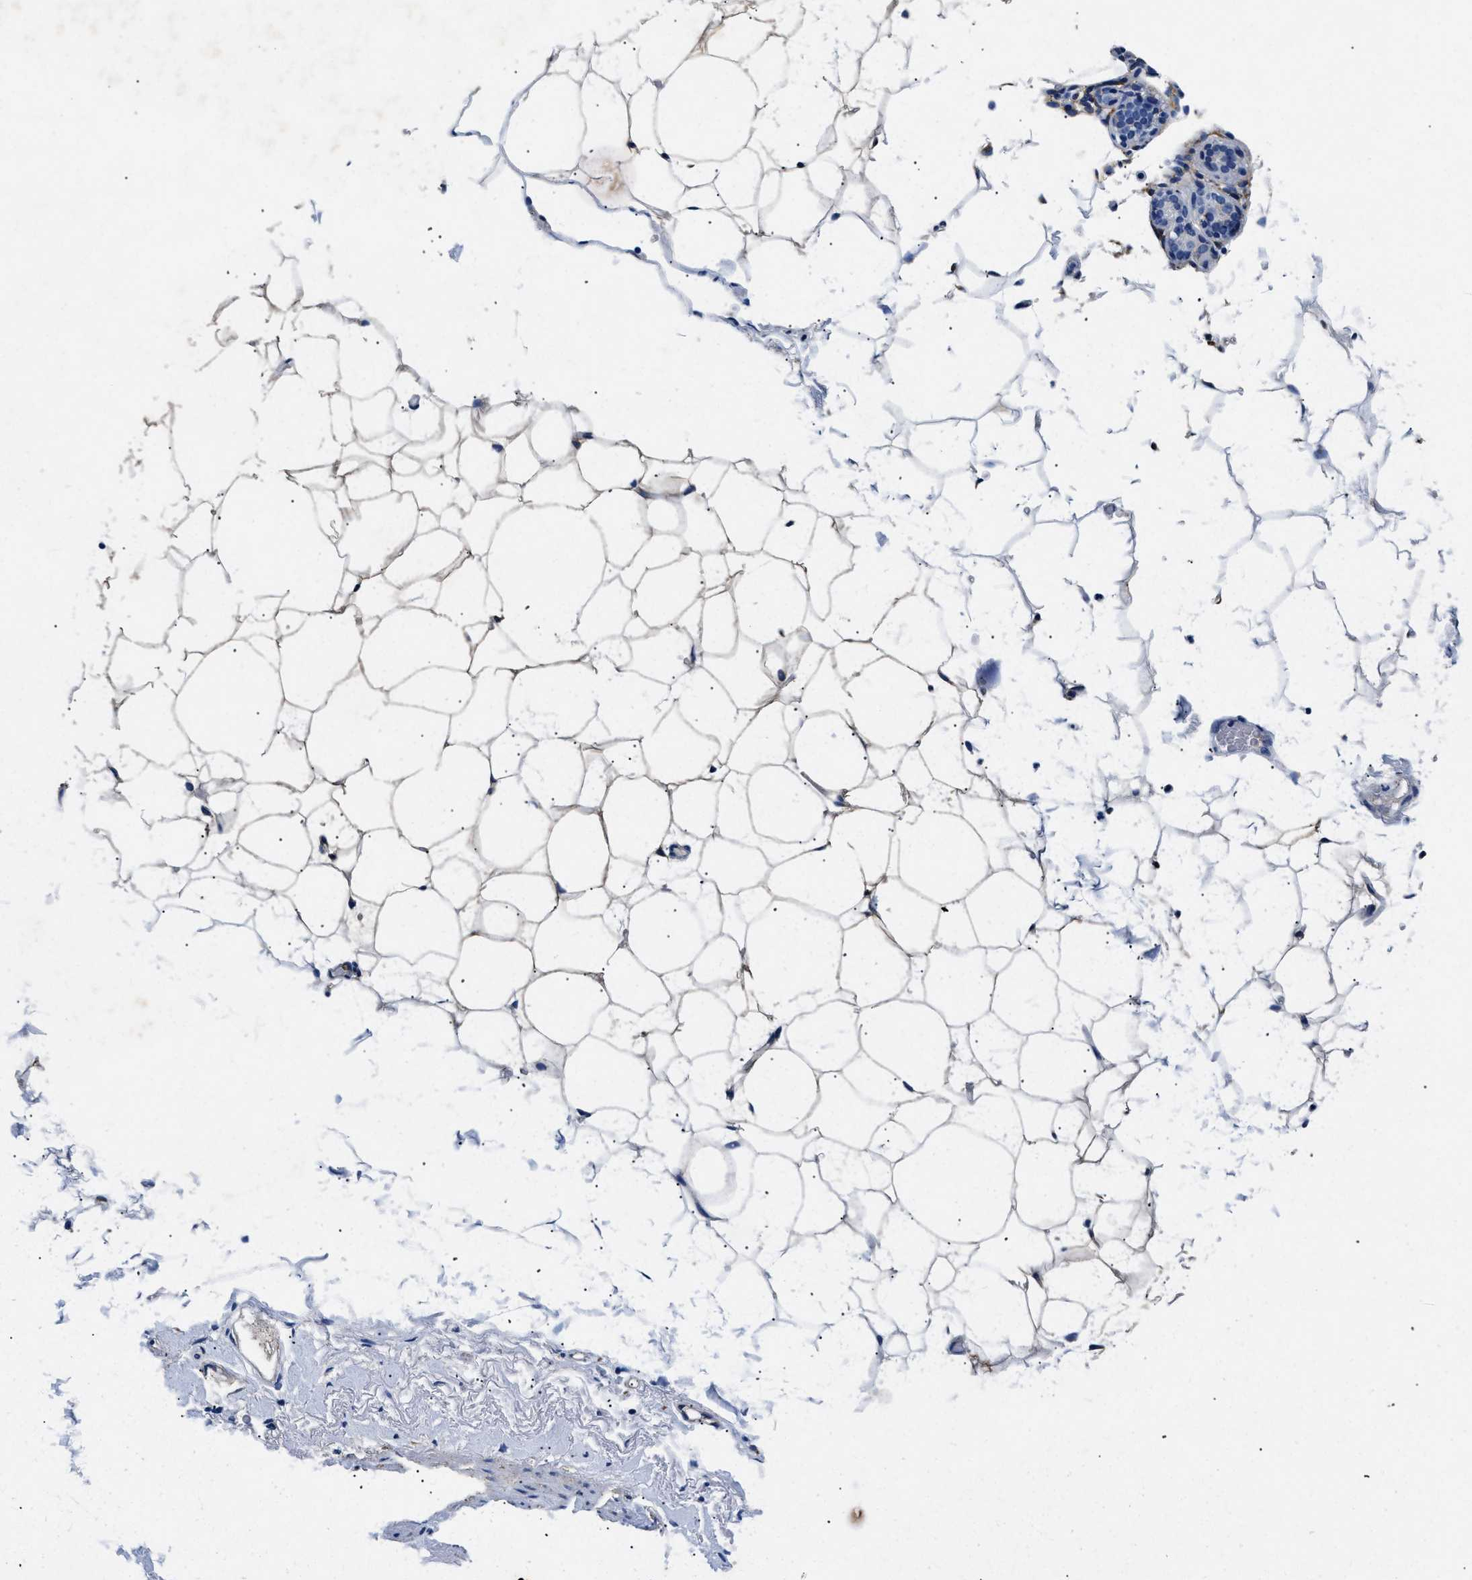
{"staining": {"intensity": "weak", "quantity": "25%-75%", "location": "cytoplasmic/membranous"}, "tissue": "adipose tissue", "cell_type": "Adipocytes", "image_type": "normal", "snomed": [{"axis": "morphology", "description": "Normal tissue, NOS"}, {"axis": "topography", "description": "Breast"}, {"axis": "topography", "description": "Soft tissue"}], "caption": "Brown immunohistochemical staining in normal human adipose tissue demonstrates weak cytoplasmic/membranous staining in about 25%-75% of adipocytes. Immunohistochemistry (ihc) stains the protein in brown and the nuclei are stained blue.", "gene": "LAMA3", "patient": {"sex": "female", "age": 75}}